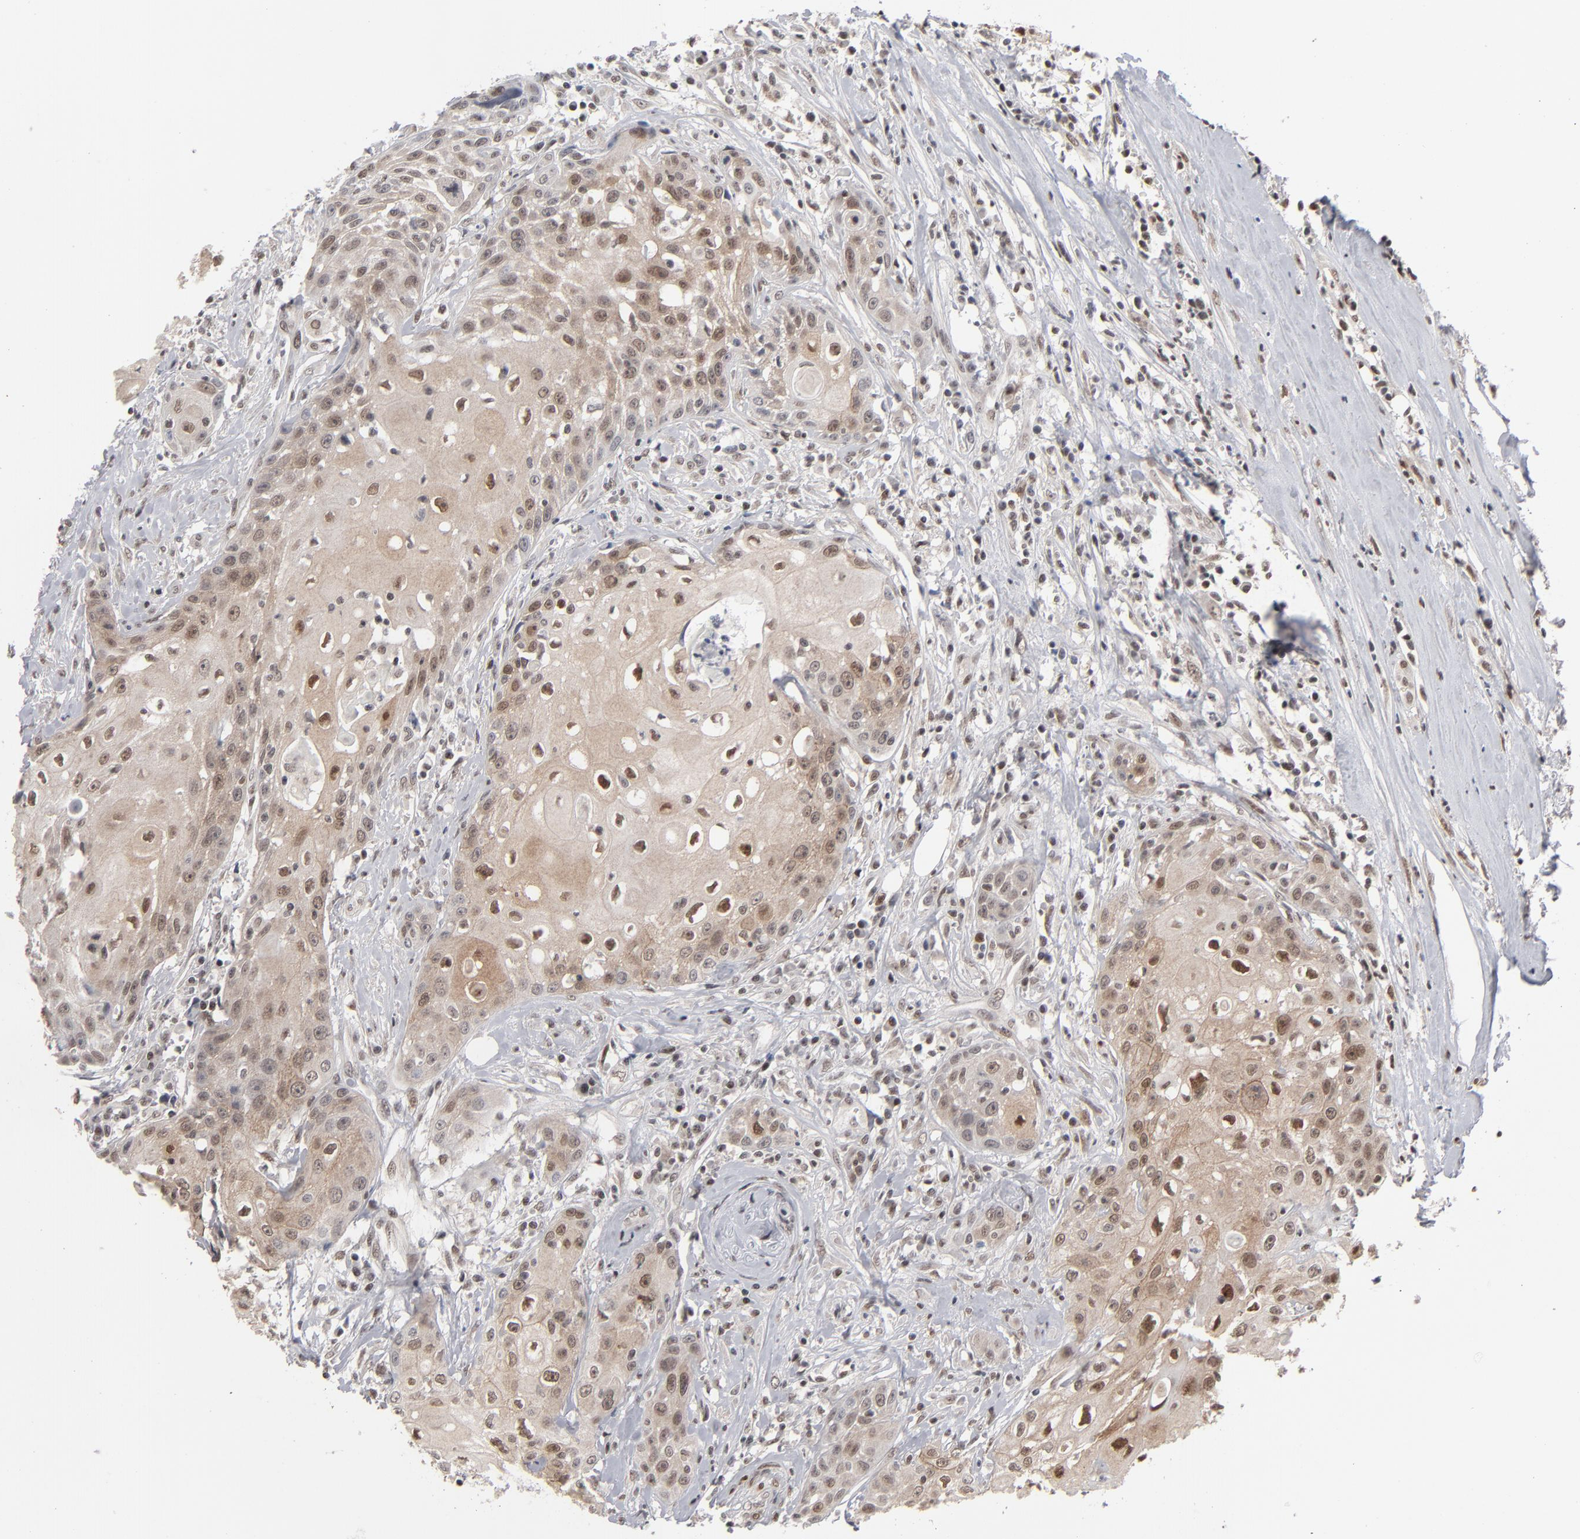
{"staining": {"intensity": "moderate", "quantity": ">75%", "location": "cytoplasmic/membranous,nuclear"}, "tissue": "head and neck cancer", "cell_type": "Tumor cells", "image_type": "cancer", "snomed": [{"axis": "morphology", "description": "Squamous cell carcinoma, NOS"}, {"axis": "topography", "description": "Oral tissue"}, {"axis": "topography", "description": "Head-Neck"}], "caption": "This is an image of immunohistochemistry (IHC) staining of head and neck cancer, which shows moderate staining in the cytoplasmic/membranous and nuclear of tumor cells.", "gene": "IRF9", "patient": {"sex": "female", "age": 82}}